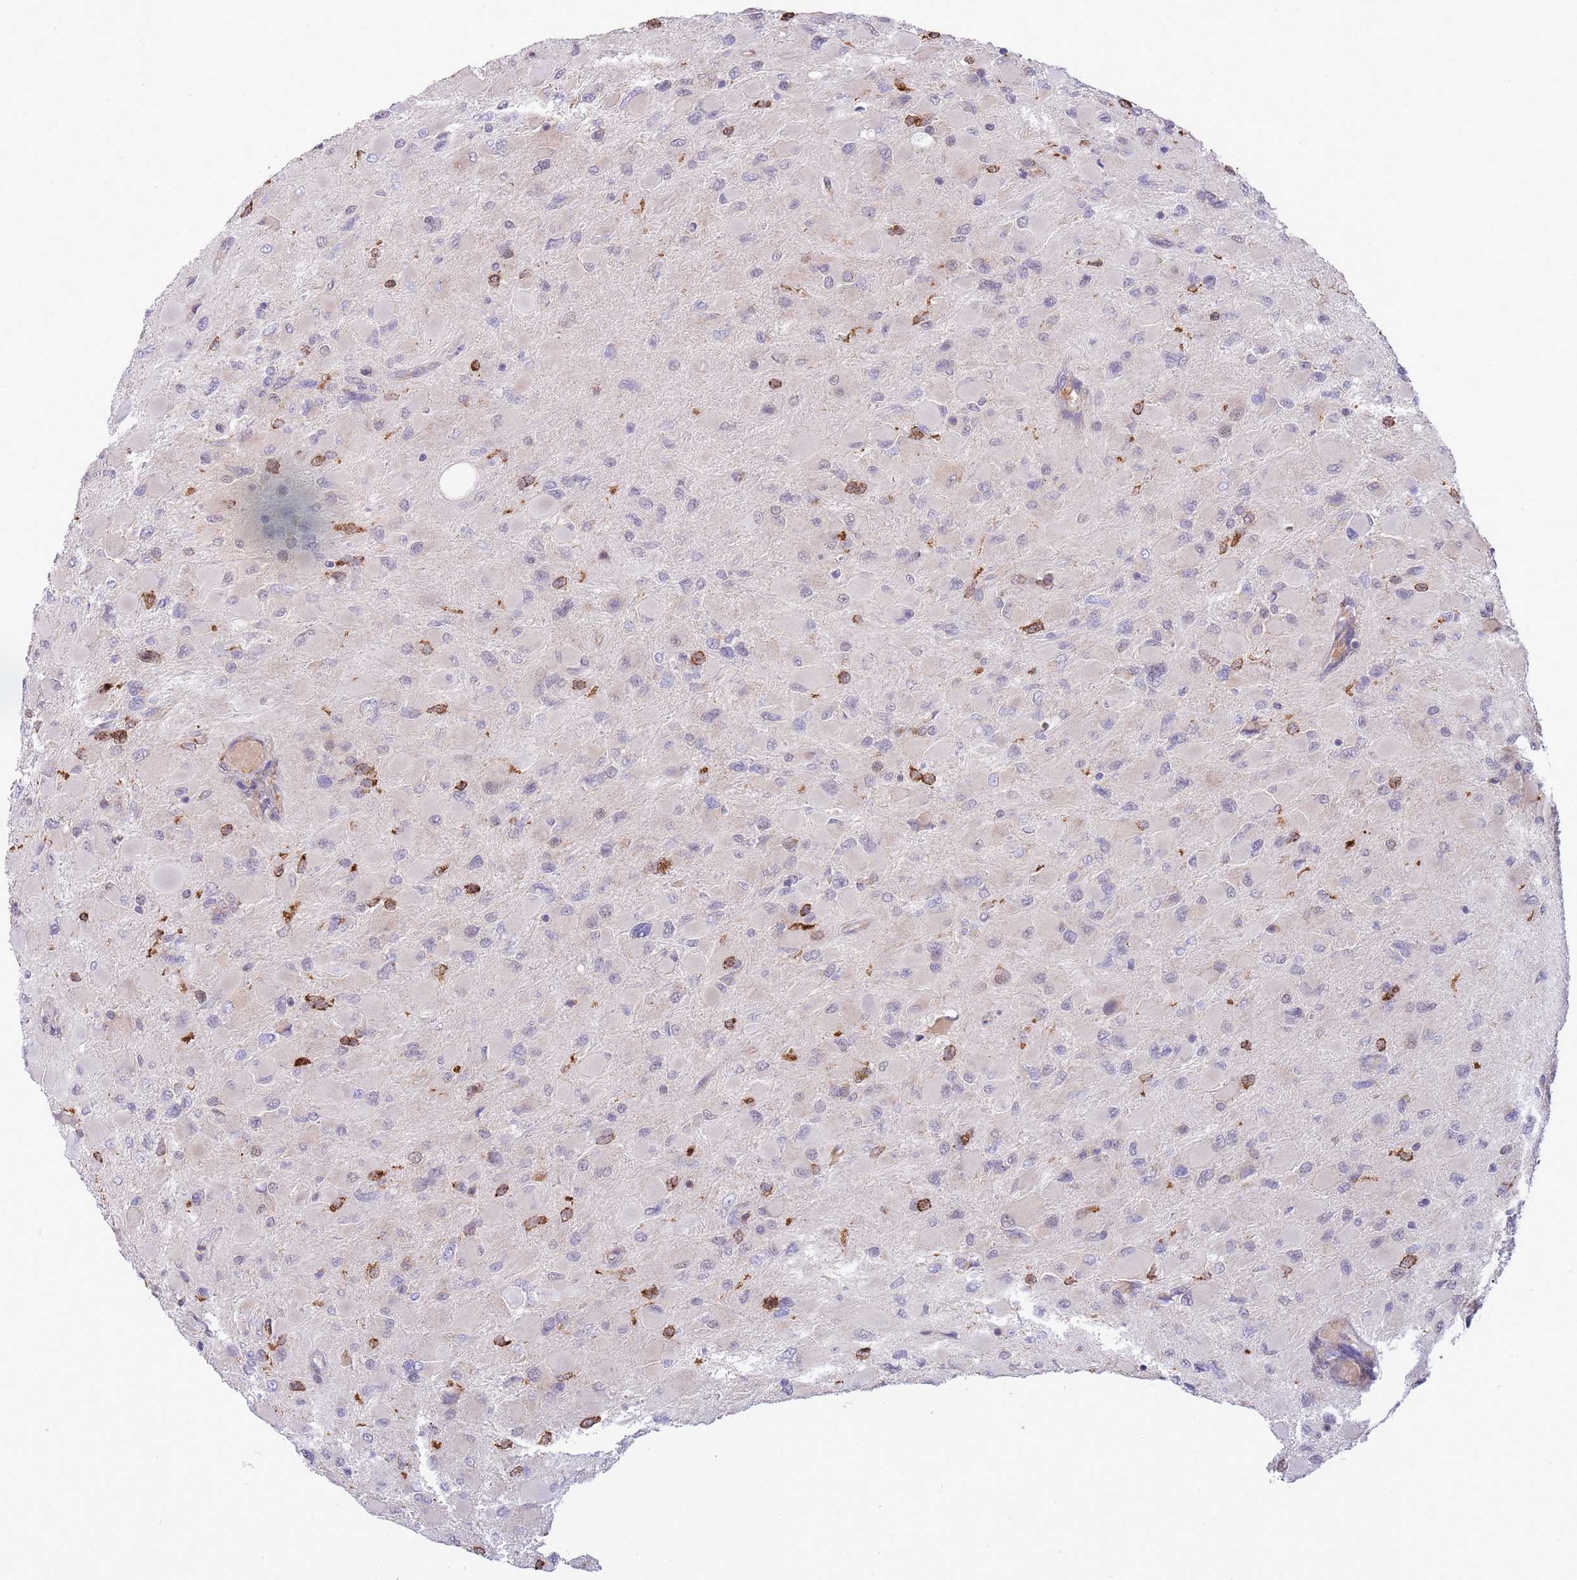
{"staining": {"intensity": "negative", "quantity": "none", "location": "none"}, "tissue": "glioma", "cell_type": "Tumor cells", "image_type": "cancer", "snomed": [{"axis": "morphology", "description": "Glioma, malignant, High grade"}, {"axis": "topography", "description": "Cerebral cortex"}], "caption": "Immunohistochemistry micrograph of glioma stained for a protein (brown), which reveals no positivity in tumor cells. (DAB (3,3'-diaminobenzidine) immunohistochemistry (IHC) with hematoxylin counter stain).", "gene": "EXOSC8", "patient": {"sex": "female", "age": 36}}